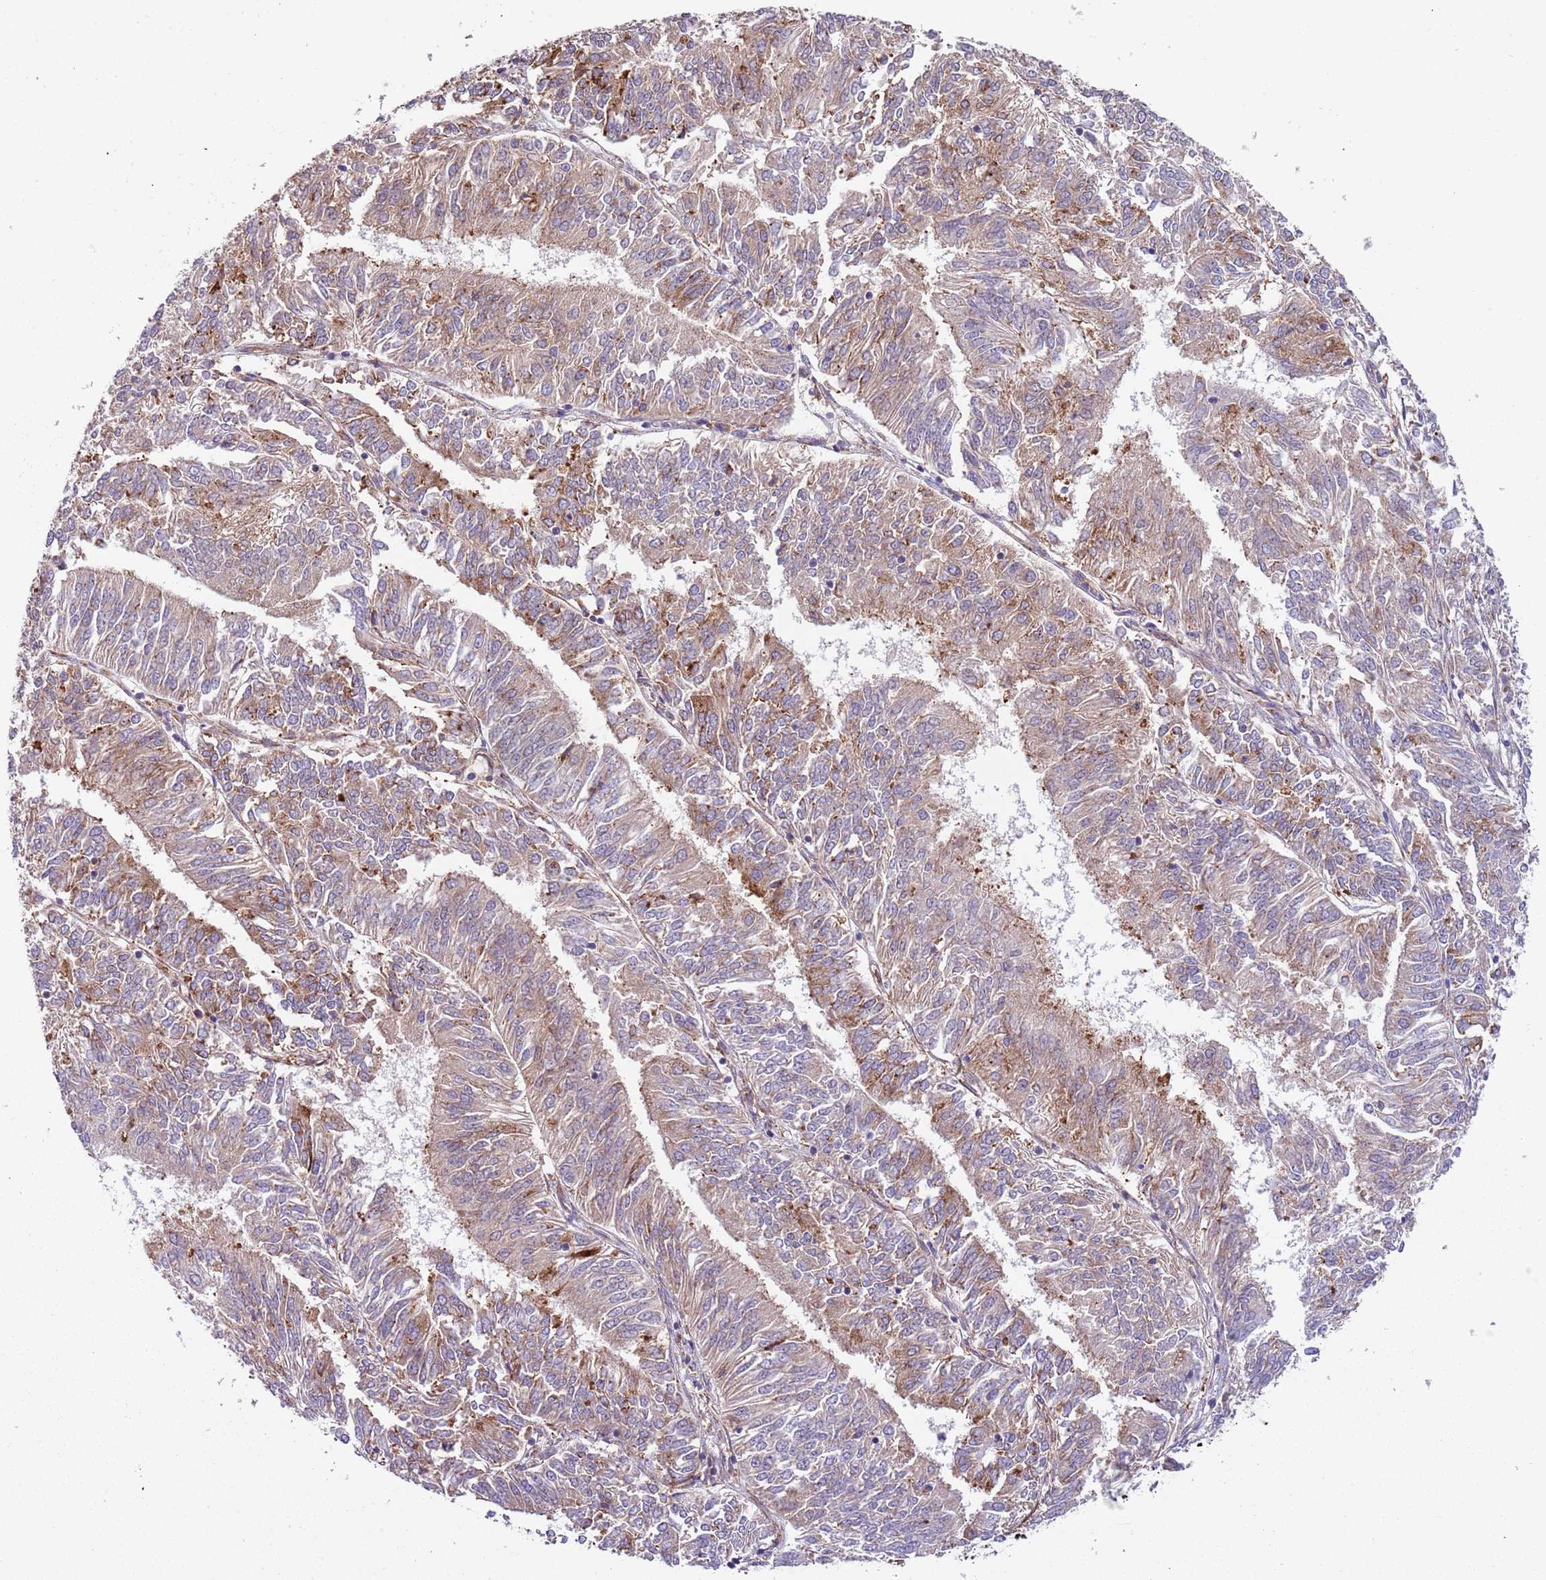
{"staining": {"intensity": "moderate", "quantity": "25%-75%", "location": "cytoplasmic/membranous"}, "tissue": "endometrial cancer", "cell_type": "Tumor cells", "image_type": "cancer", "snomed": [{"axis": "morphology", "description": "Adenocarcinoma, NOS"}, {"axis": "topography", "description": "Endometrium"}], "caption": "This photomicrograph exhibits endometrial adenocarcinoma stained with immunohistochemistry to label a protein in brown. The cytoplasmic/membranous of tumor cells show moderate positivity for the protein. Nuclei are counter-stained blue.", "gene": "VWCE", "patient": {"sex": "female", "age": 58}}